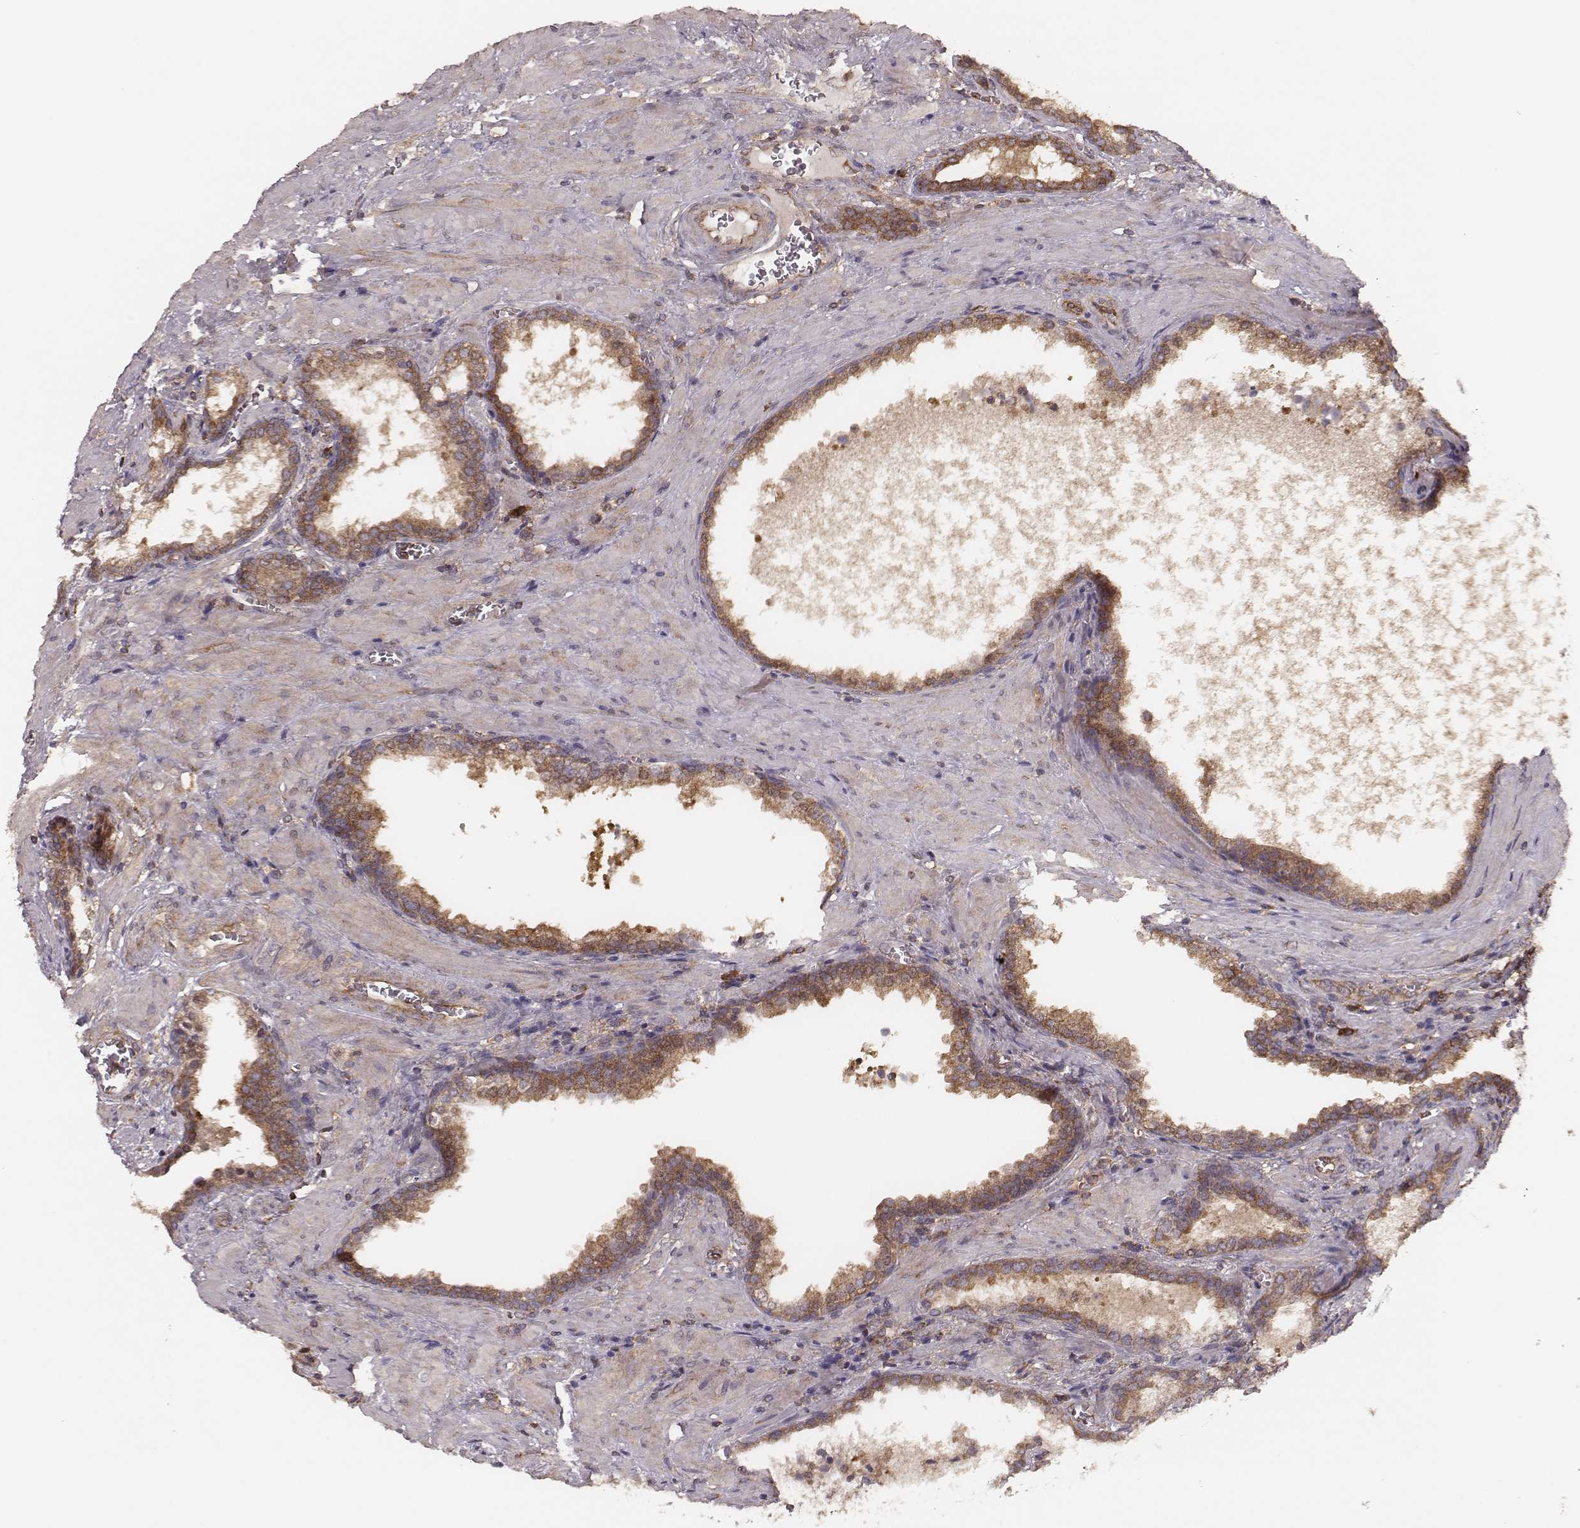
{"staining": {"intensity": "strong", "quantity": "<25%", "location": "cytoplasmic/membranous"}, "tissue": "prostate cancer", "cell_type": "Tumor cells", "image_type": "cancer", "snomed": [{"axis": "morphology", "description": "Adenocarcinoma, NOS"}, {"axis": "topography", "description": "Prostate and seminal vesicle, NOS"}], "caption": "A histopathology image of prostate cancer stained for a protein displays strong cytoplasmic/membranous brown staining in tumor cells. The protein is shown in brown color, while the nuclei are stained blue.", "gene": "CARS1", "patient": {"sex": "male", "age": 63}}